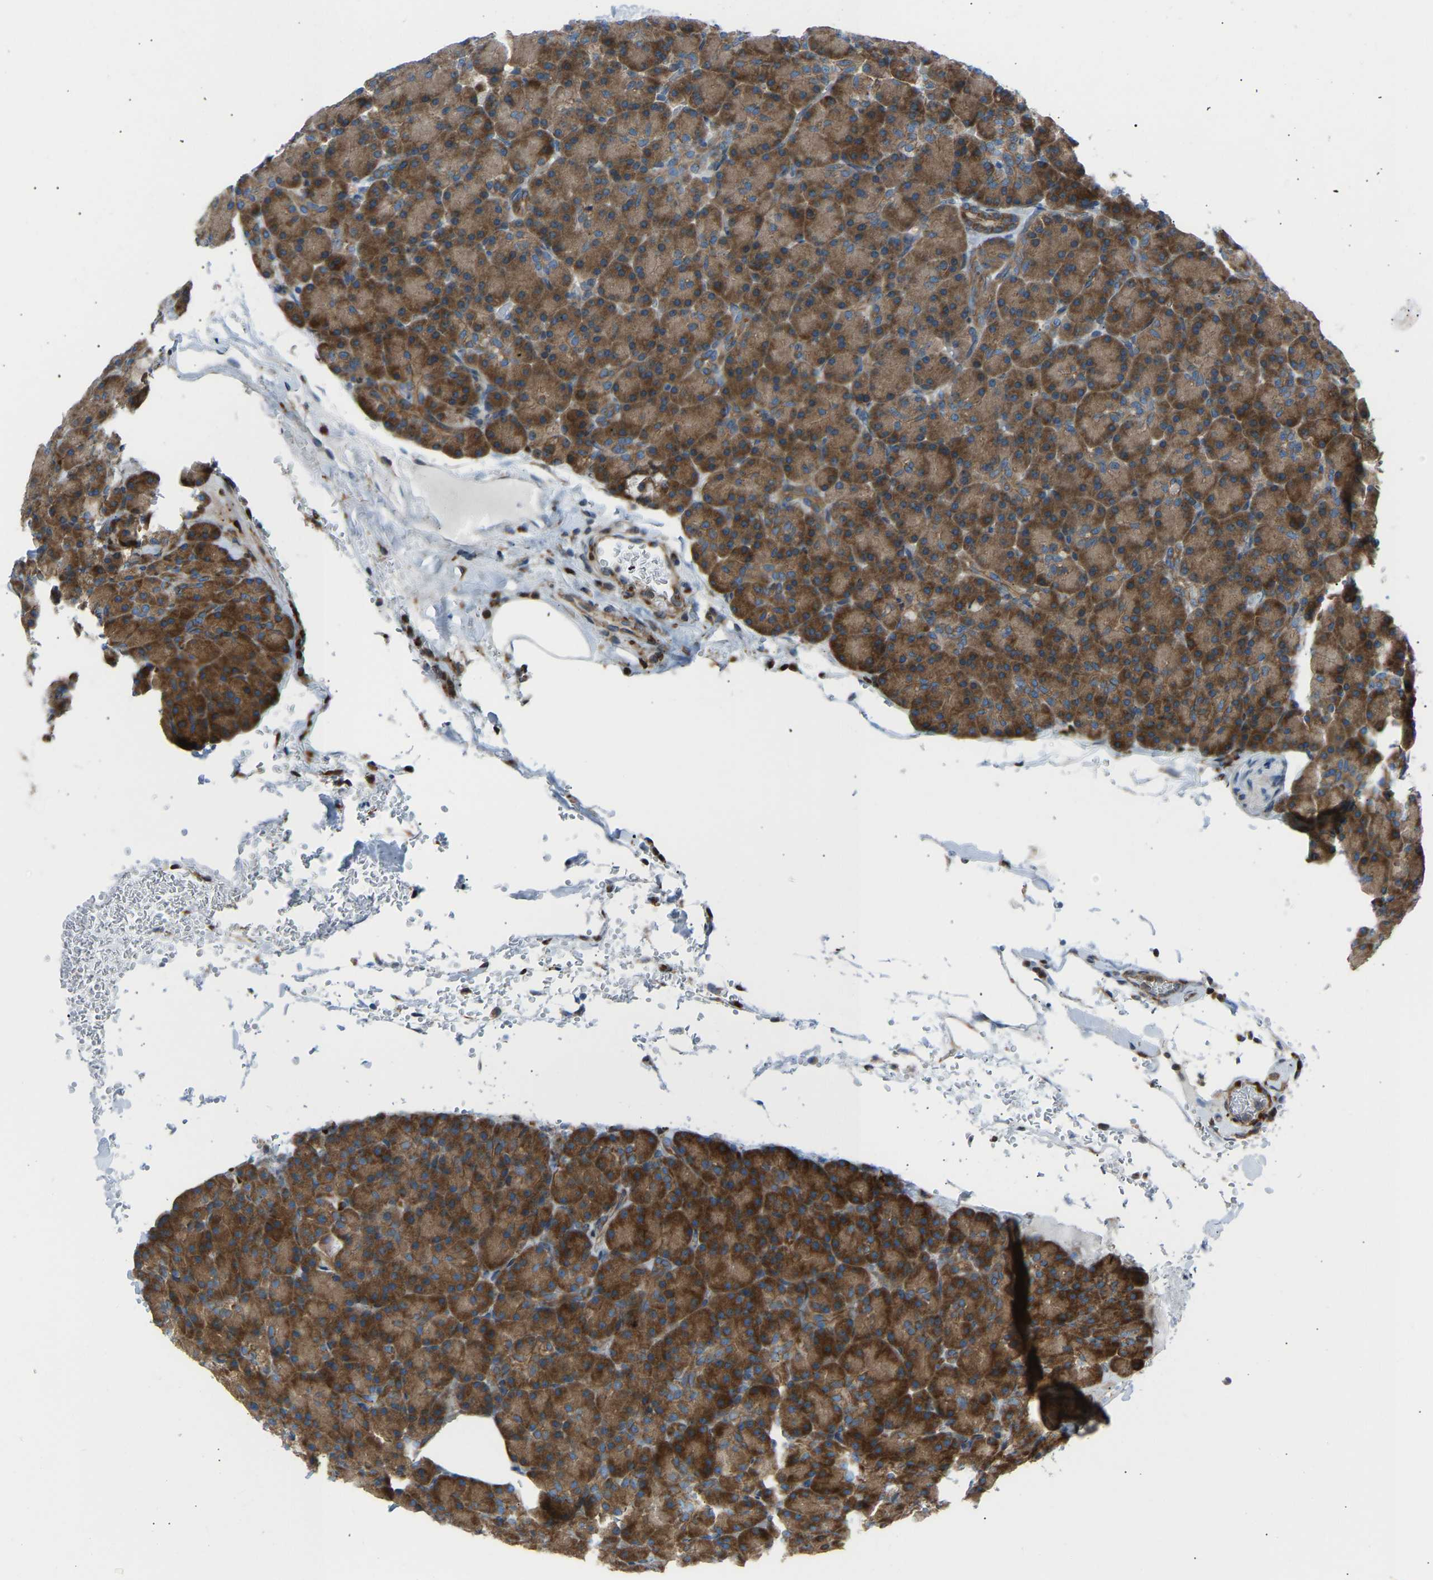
{"staining": {"intensity": "strong", "quantity": ">75%", "location": "cytoplasmic/membranous"}, "tissue": "pancreas", "cell_type": "Exocrine glandular cells", "image_type": "normal", "snomed": [{"axis": "morphology", "description": "Normal tissue, NOS"}, {"axis": "topography", "description": "Pancreas"}], "caption": "Immunohistochemistry histopathology image of normal human pancreas stained for a protein (brown), which displays high levels of strong cytoplasmic/membranous expression in approximately >75% of exocrine glandular cells.", "gene": "VPS41", "patient": {"sex": "female", "age": 43}}